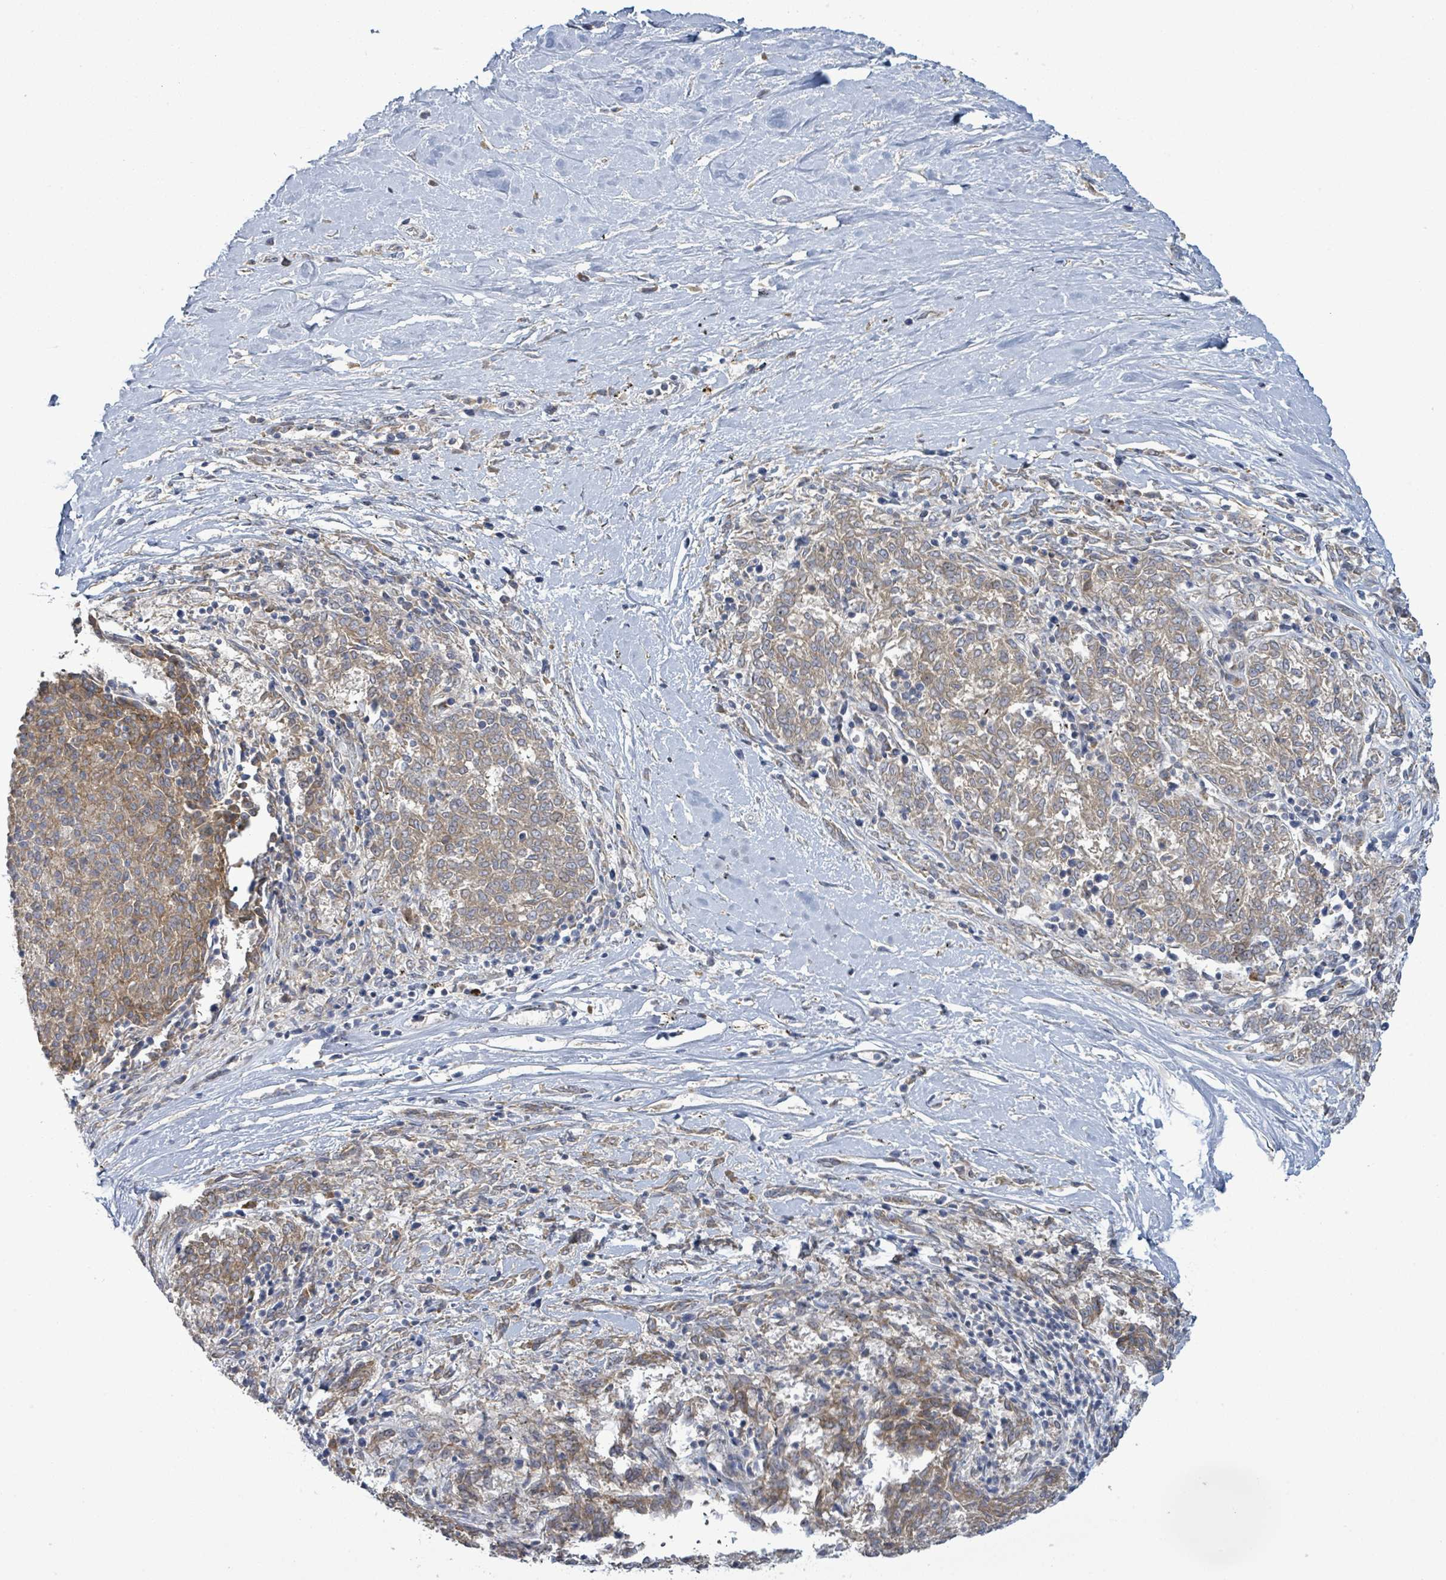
{"staining": {"intensity": "moderate", "quantity": ">75%", "location": "cytoplasmic/membranous"}, "tissue": "melanoma", "cell_type": "Tumor cells", "image_type": "cancer", "snomed": [{"axis": "morphology", "description": "Malignant melanoma, NOS"}, {"axis": "topography", "description": "Skin"}], "caption": "Moderate cytoplasmic/membranous expression for a protein is present in approximately >75% of tumor cells of melanoma using immunohistochemistry (IHC).", "gene": "SLIT3", "patient": {"sex": "female", "age": 72}}